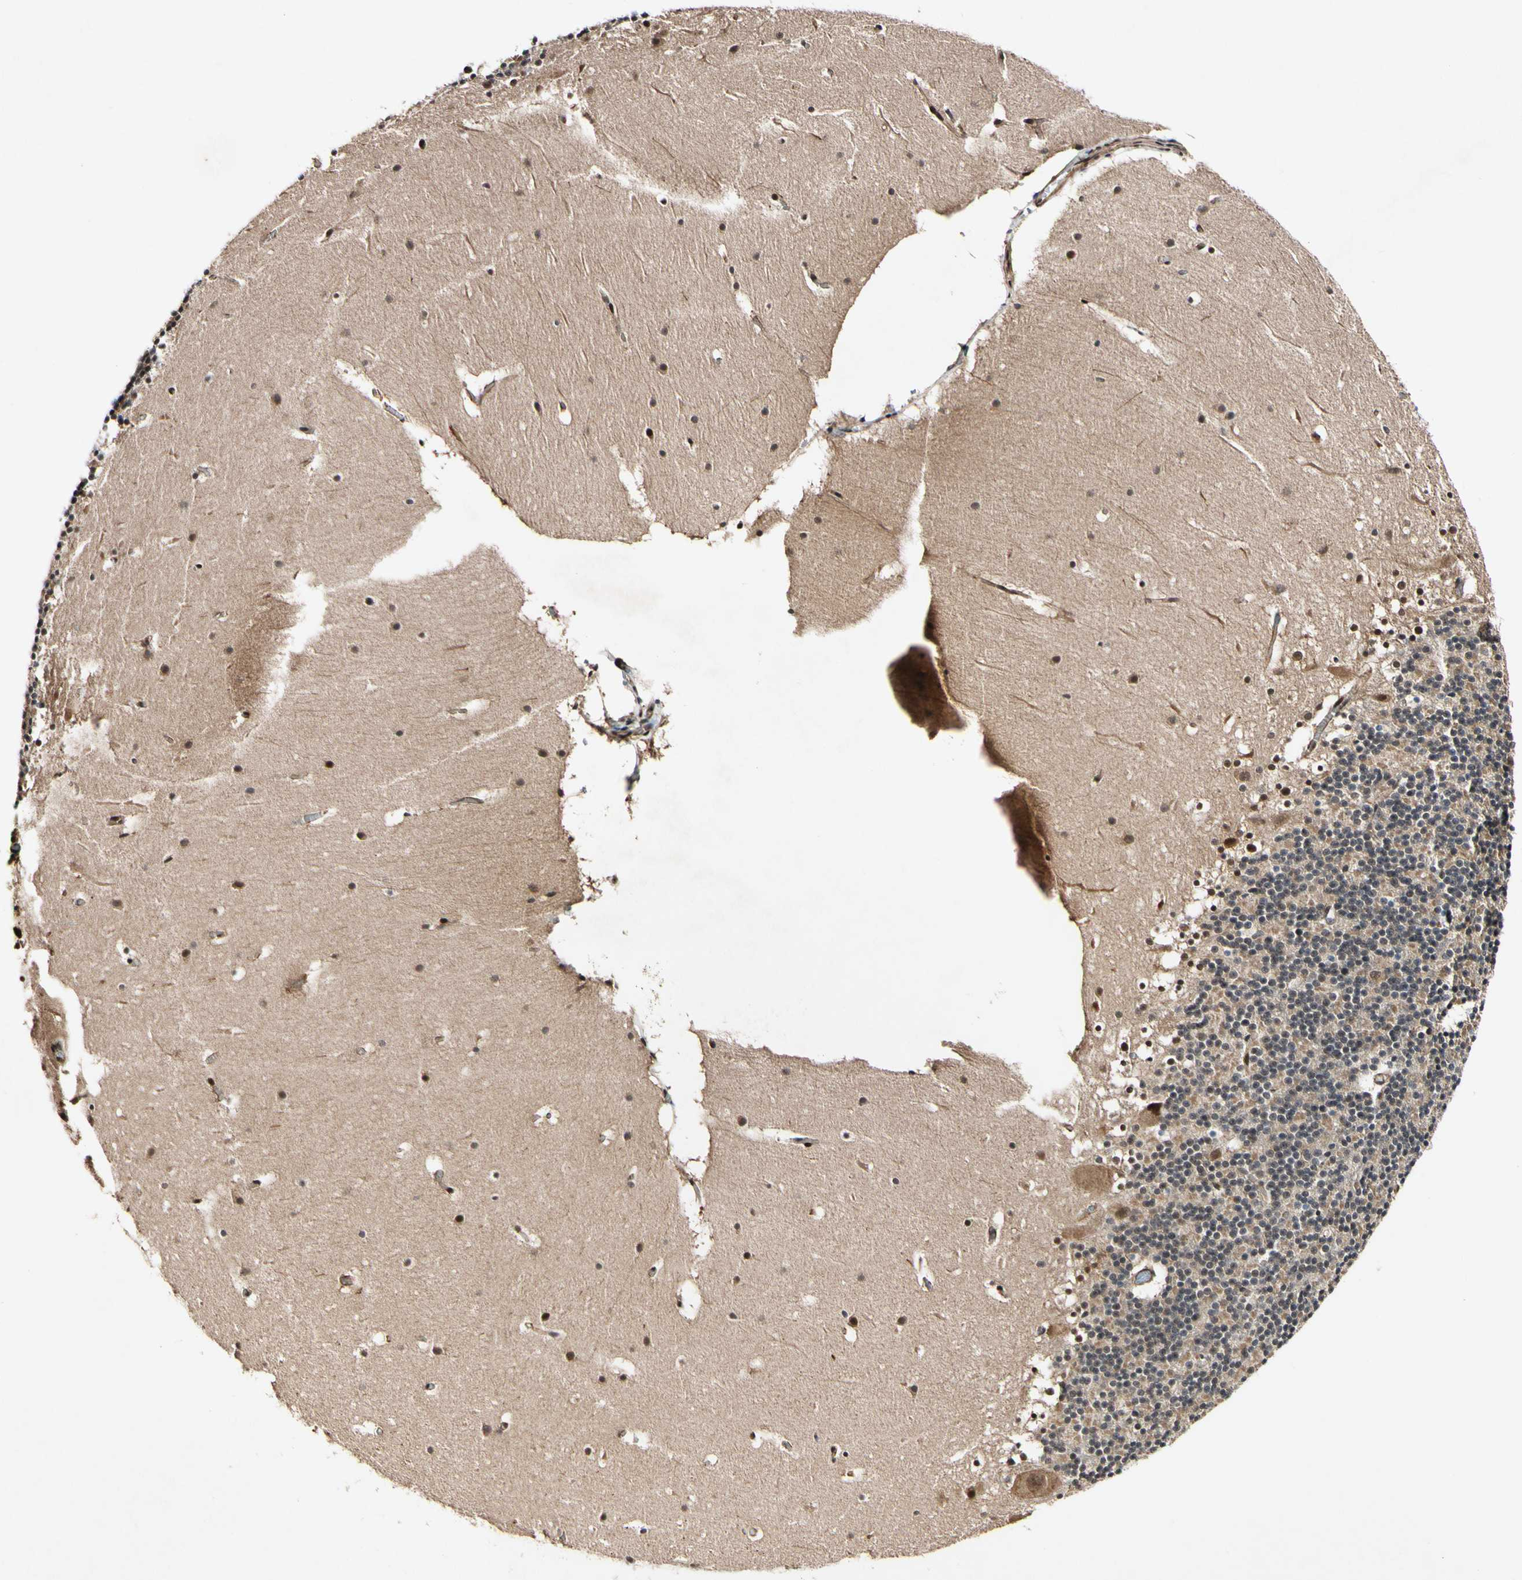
{"staining": {"intensity": "weak", "quantity": ">75%", "location": "cytoplasmic/membranous"}, "tissue": "cerebellum", "cell_type": "Cells in granular layer", "image_type": "normal", "snomed": [{"axis": "morphology", "description": "Normal tissue, NOS"}, {"axis": "topography", "description": "Cerebellum"}], "caption": "Weak cytoplasmic/membranous expression is identified in approximately >75% of cells in granular layer in benign cerebellum. (DAB IHC with brightfield microscopy, high magnification).", "gene": "CSNK1E", "patient": {"sex": "male", "age": 45}}